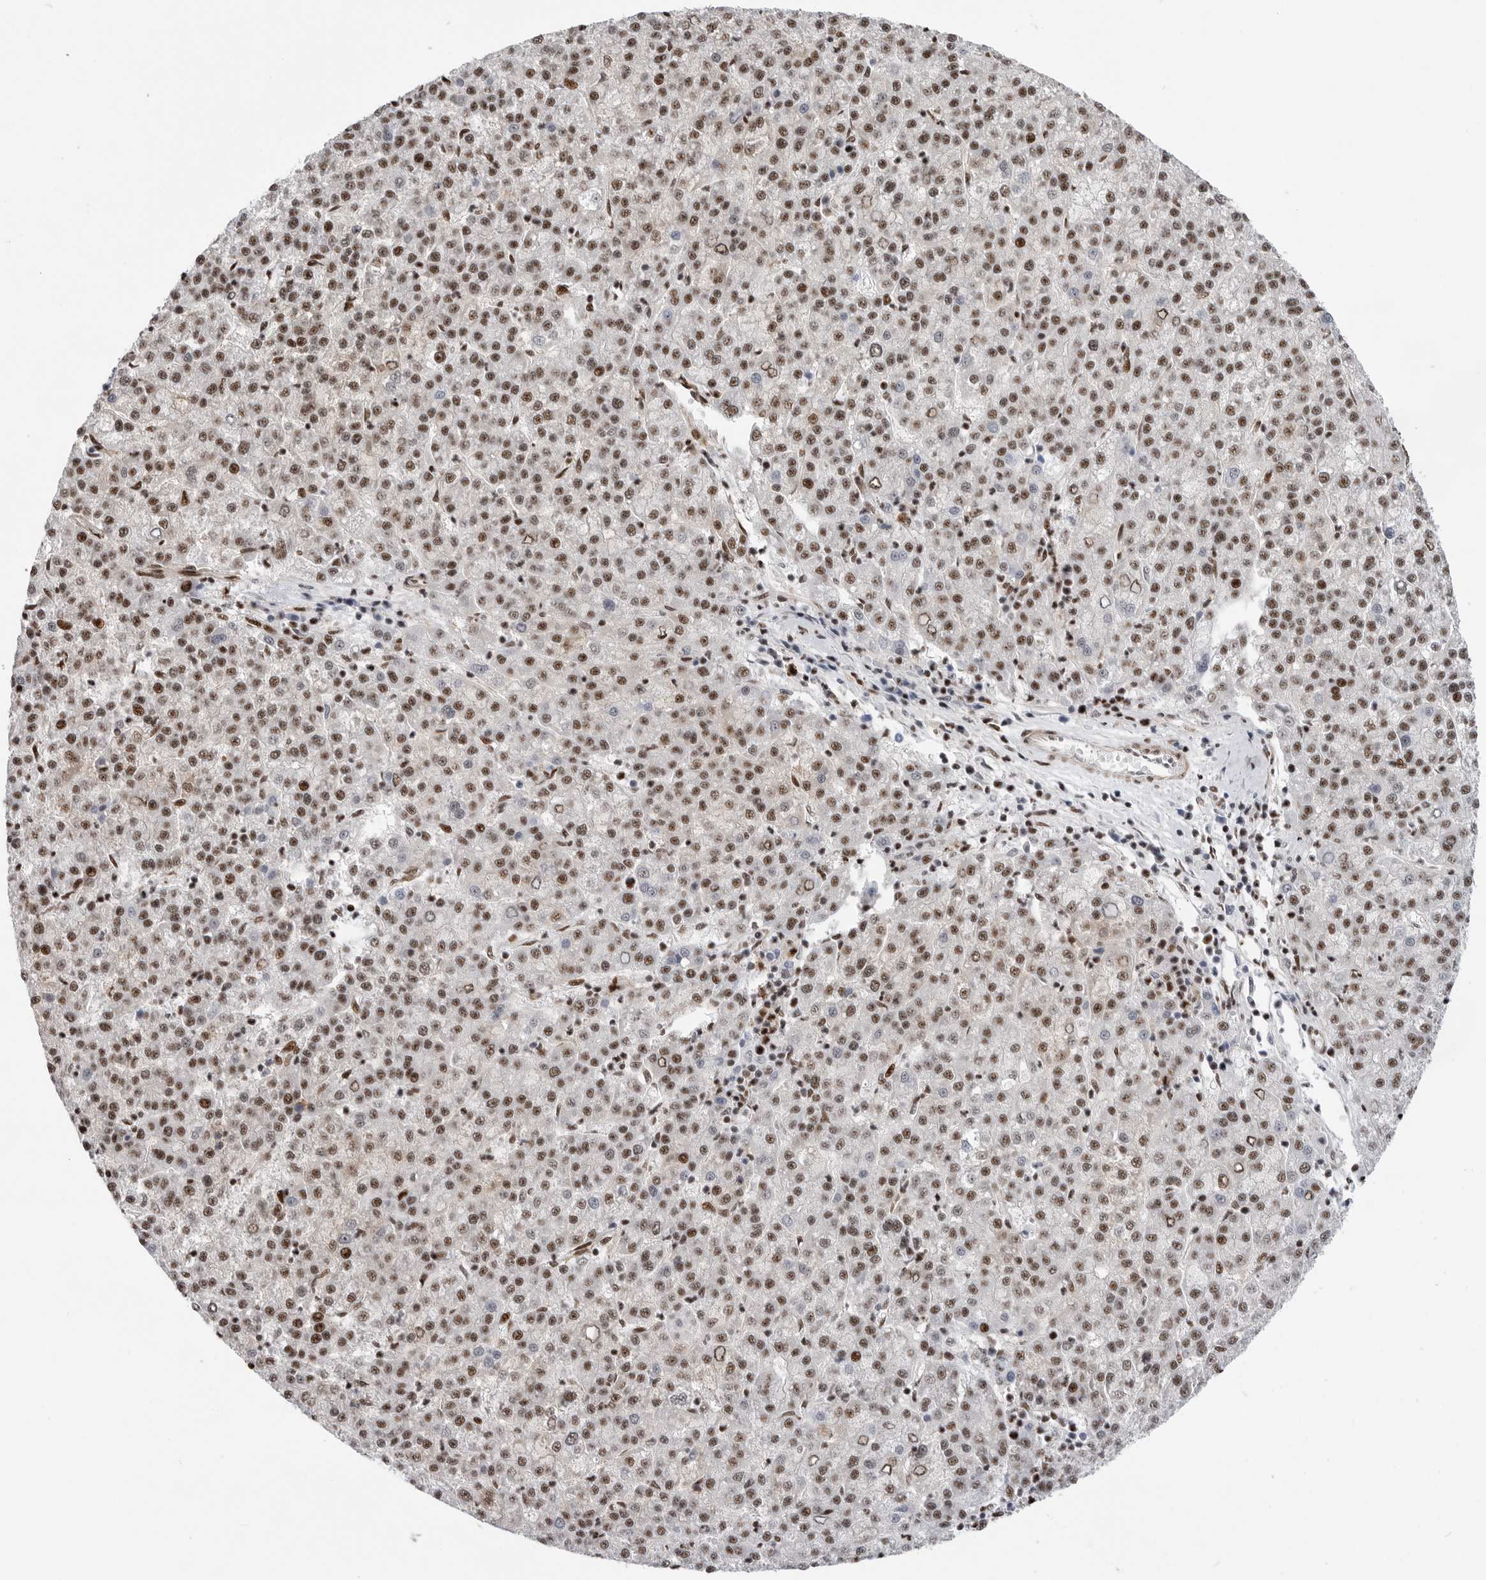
{"staining": {"intensity": "moderate", "quantity": ">75%", "location": "nuclear"}, "tissue": "liver cancer", "cell_type": "Tumor cells", "image_type": "cancer", "snomed": [{"axis": "morphology", "description": "Carcinoma, Hepatocellular, NOS"}, {"axis": "topography", "description": "Liver"}], "caption": "IHC photomicrograph of neoplastic tissue: liver cancer (hepatocellular carcinoma) stained using IHC demonstrates medium levels of moderate protein expression localized specifically in the nuclear of tumor cells, appearing as a nuclear brown color.", "gene": "GPATCH2", "patient": {"sex": "female", "age": 58}}